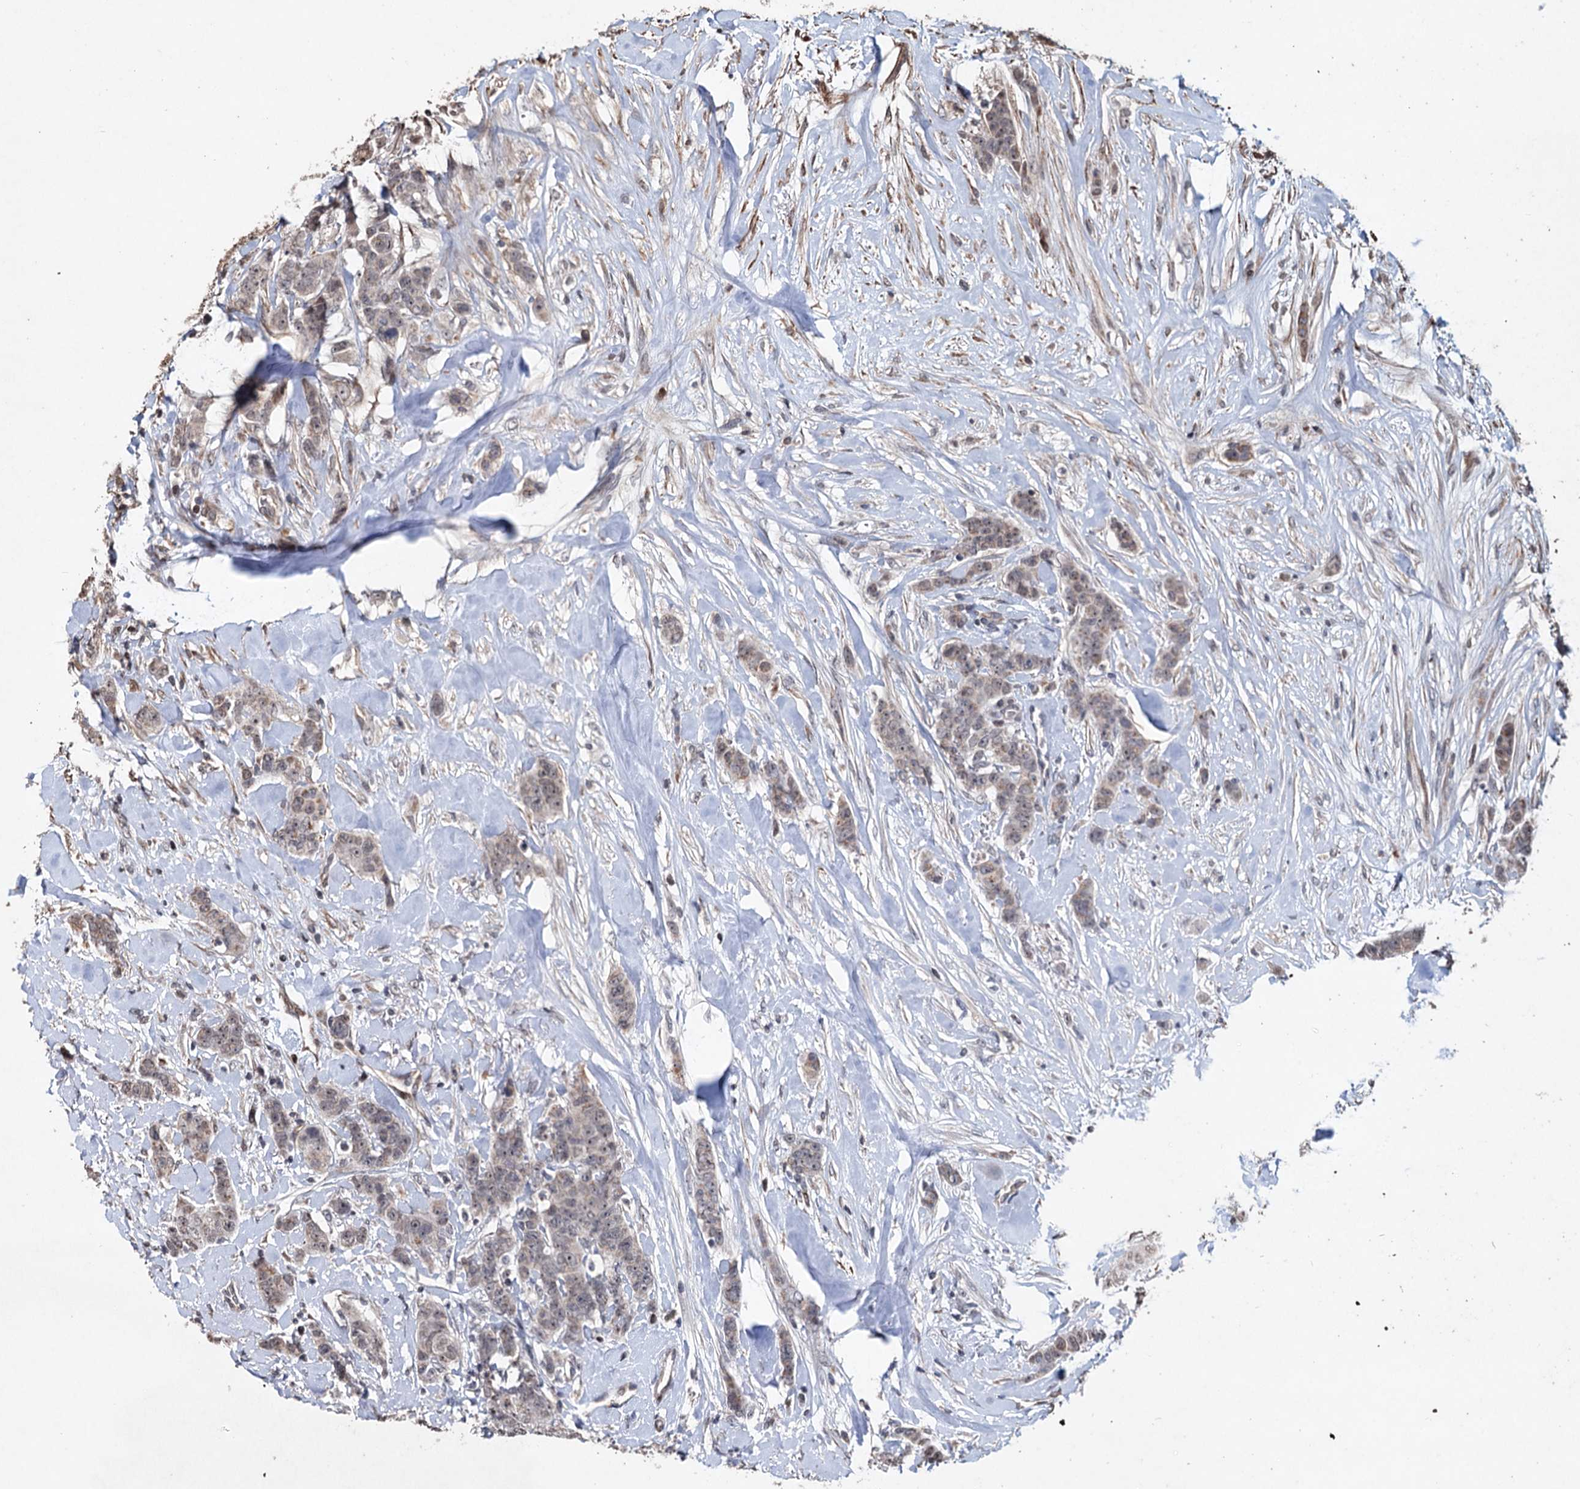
{"staining": {"intensity": "weak", "quantity": "25%-75%", "location": "nuclear"}, "tissue": "breast cancer", "cell_type": "Tumor cells", "image_type": "cancer", "snomed": [{"axis": "morphology", "description": "Duct carcinoma"}, {"axis": "topography", "description": "Breast"}], "caption": "Breast cancer (infiltrating ductal carcinoma) stained with immunohistochemistry (IHC) displays weak nuclear expression in about 25%-75% of tumor cells.", "gene": "EYA4", "patient": {"sex": "female", "age": 40}}